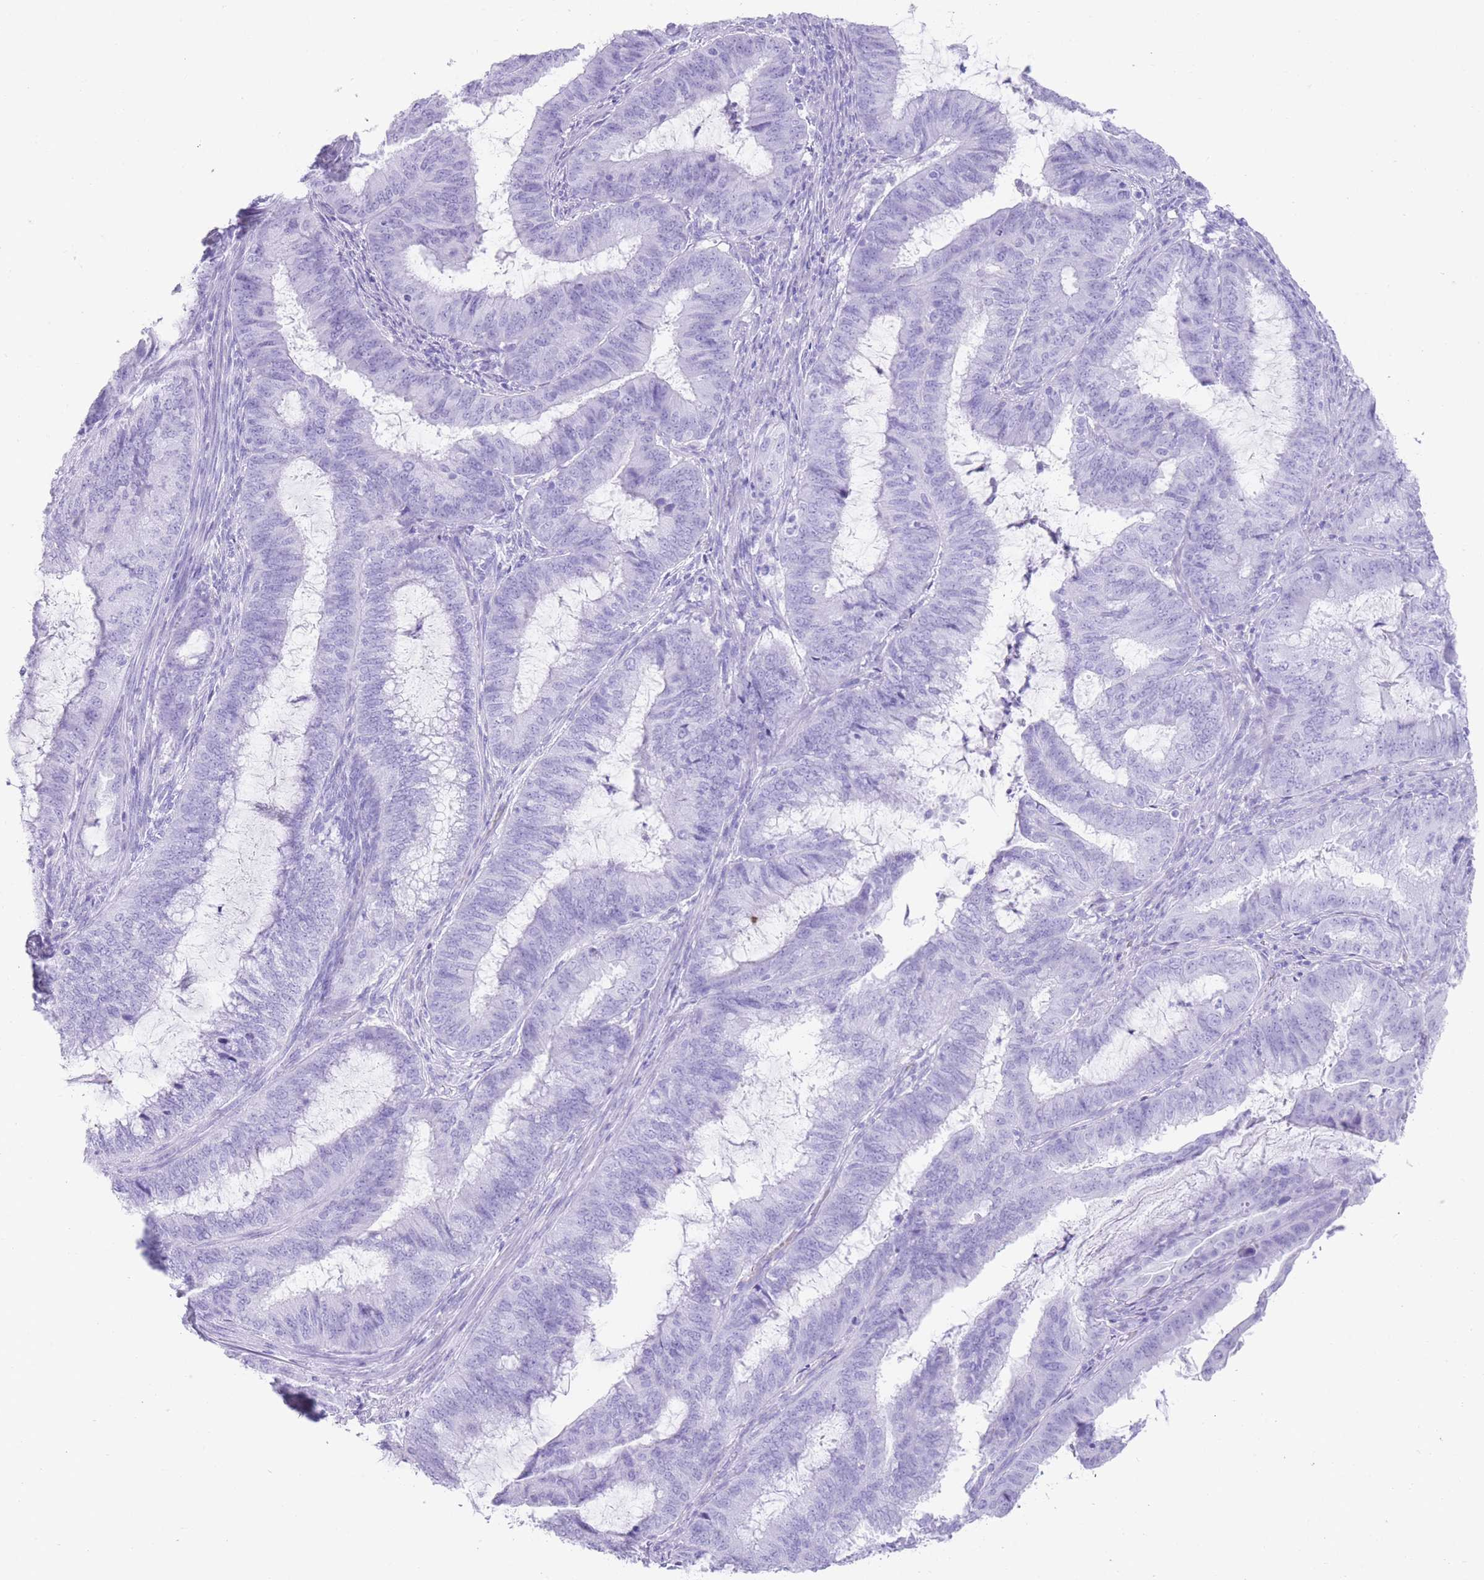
{"staining": {"intensity": "negative", "quantity": "none", "location": "none"}, "tissue": "endometrial cancer", "cell_type": "Tumor cells", "image_type": "cancer", "snomed": [{"axis": "morphology", "description": "Adenocarcinoma, NOS"}, {"axis": "topography", "description": "Endometrium"}], "caption": "There is no significant positivity in tumor cells of endometrial adenocarcinoma.", "gene": "ELOA2", "patient": {"sex": "female", "age": 51}}